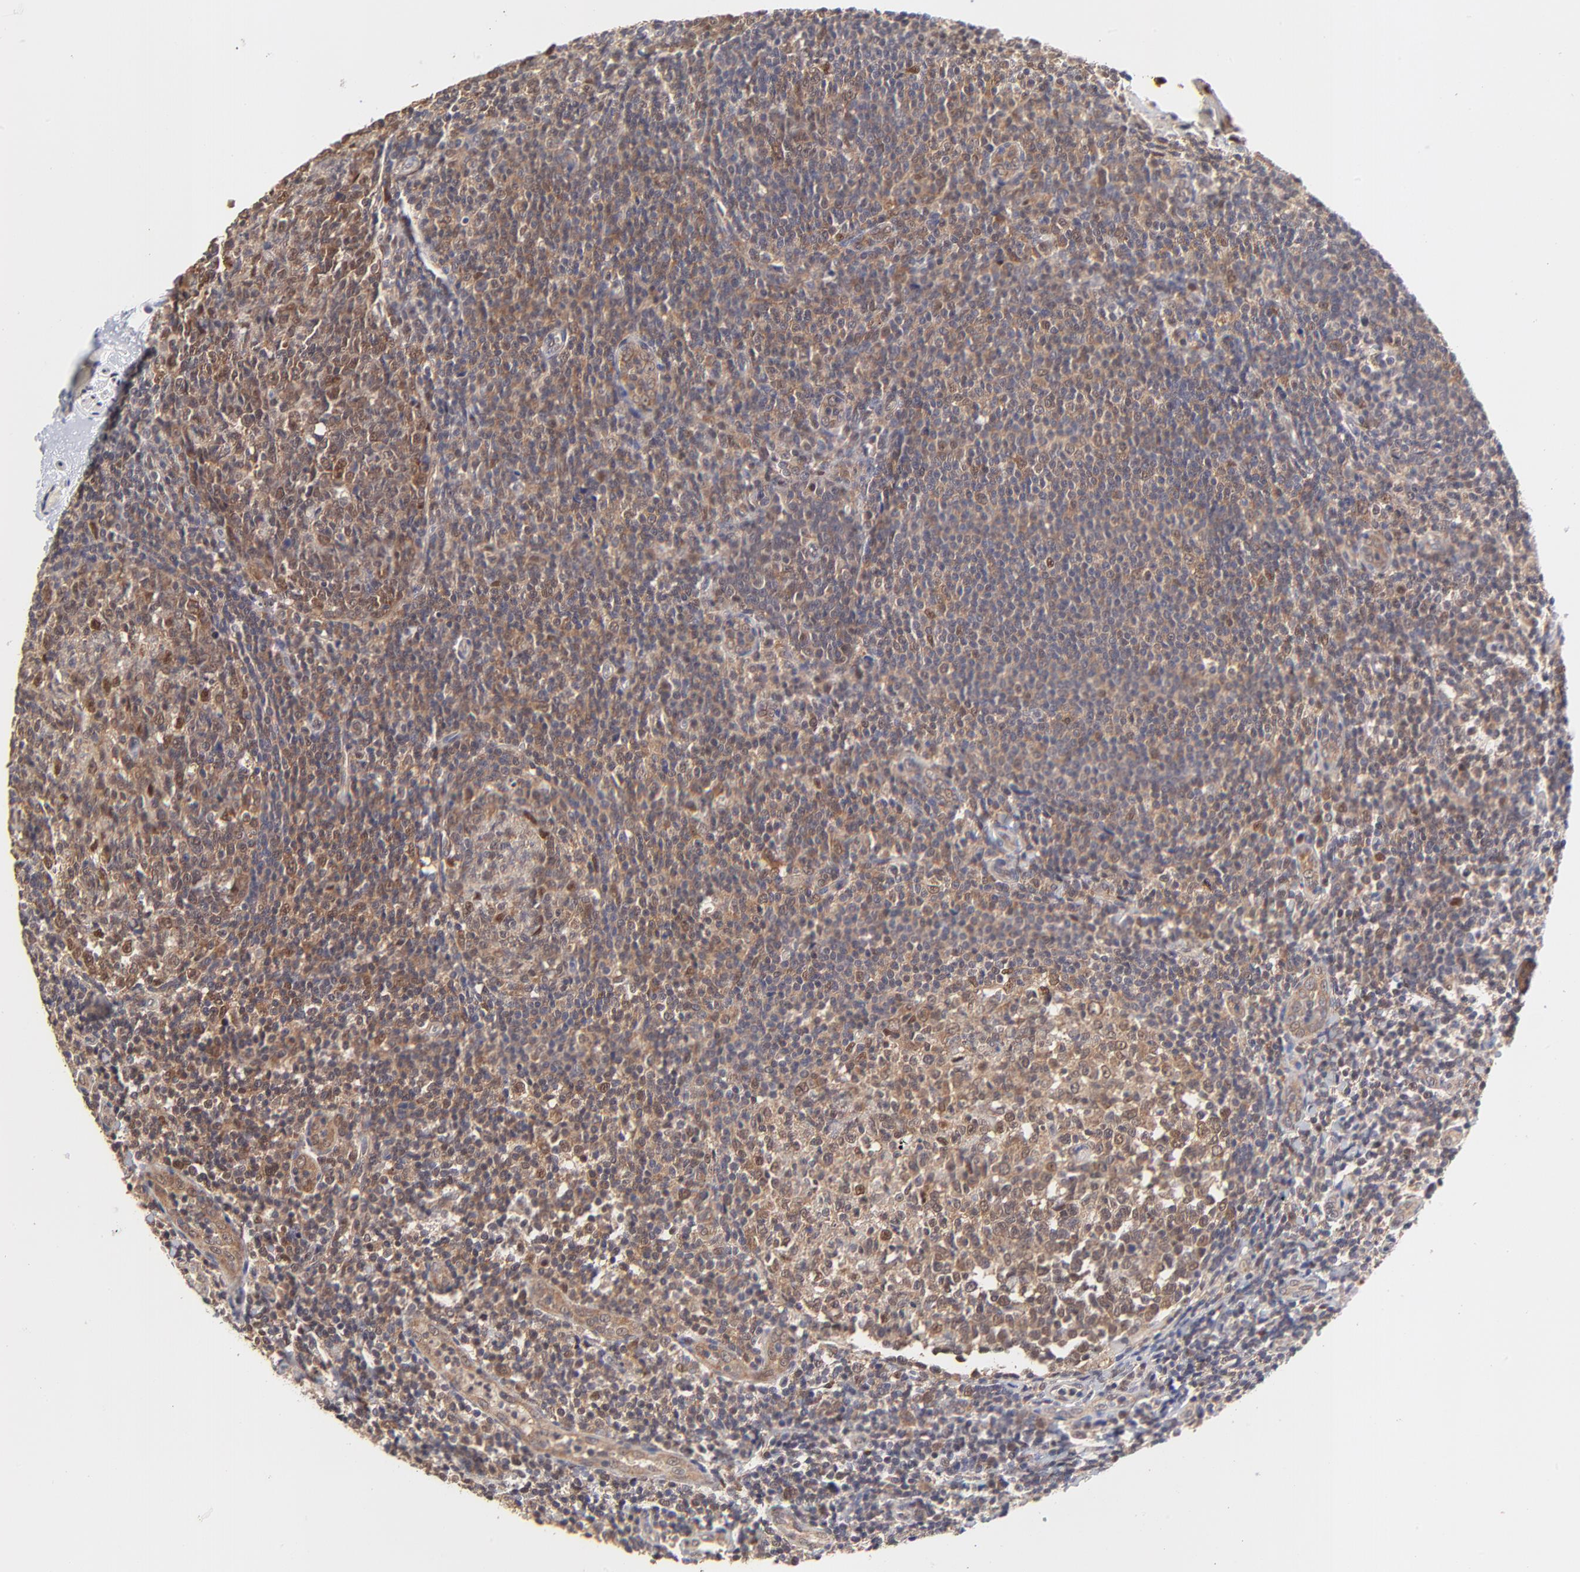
{"staining": {"intensity": "moderate", "quantity": "25%-75%", "location": "nuclear"}, "tissue": "tonsil", "cell_type": "Germinal center cells", "image_type": "normal", "snomed": [{"axis": "morphology", "description": "Normal tissue, NOS"}, {"axis": "topography", "description": "Tonsil"}], "caption": "Benign tonsil displays moderate nuclear positivity in about 25%-75% of germinal center cells Using DAB (brown) and hematoxylin (blue) stains, captured at high magnification using brightfield microscopy..", "gene": "PSMC4", "patient": {"sex": "male", "age": 31}}